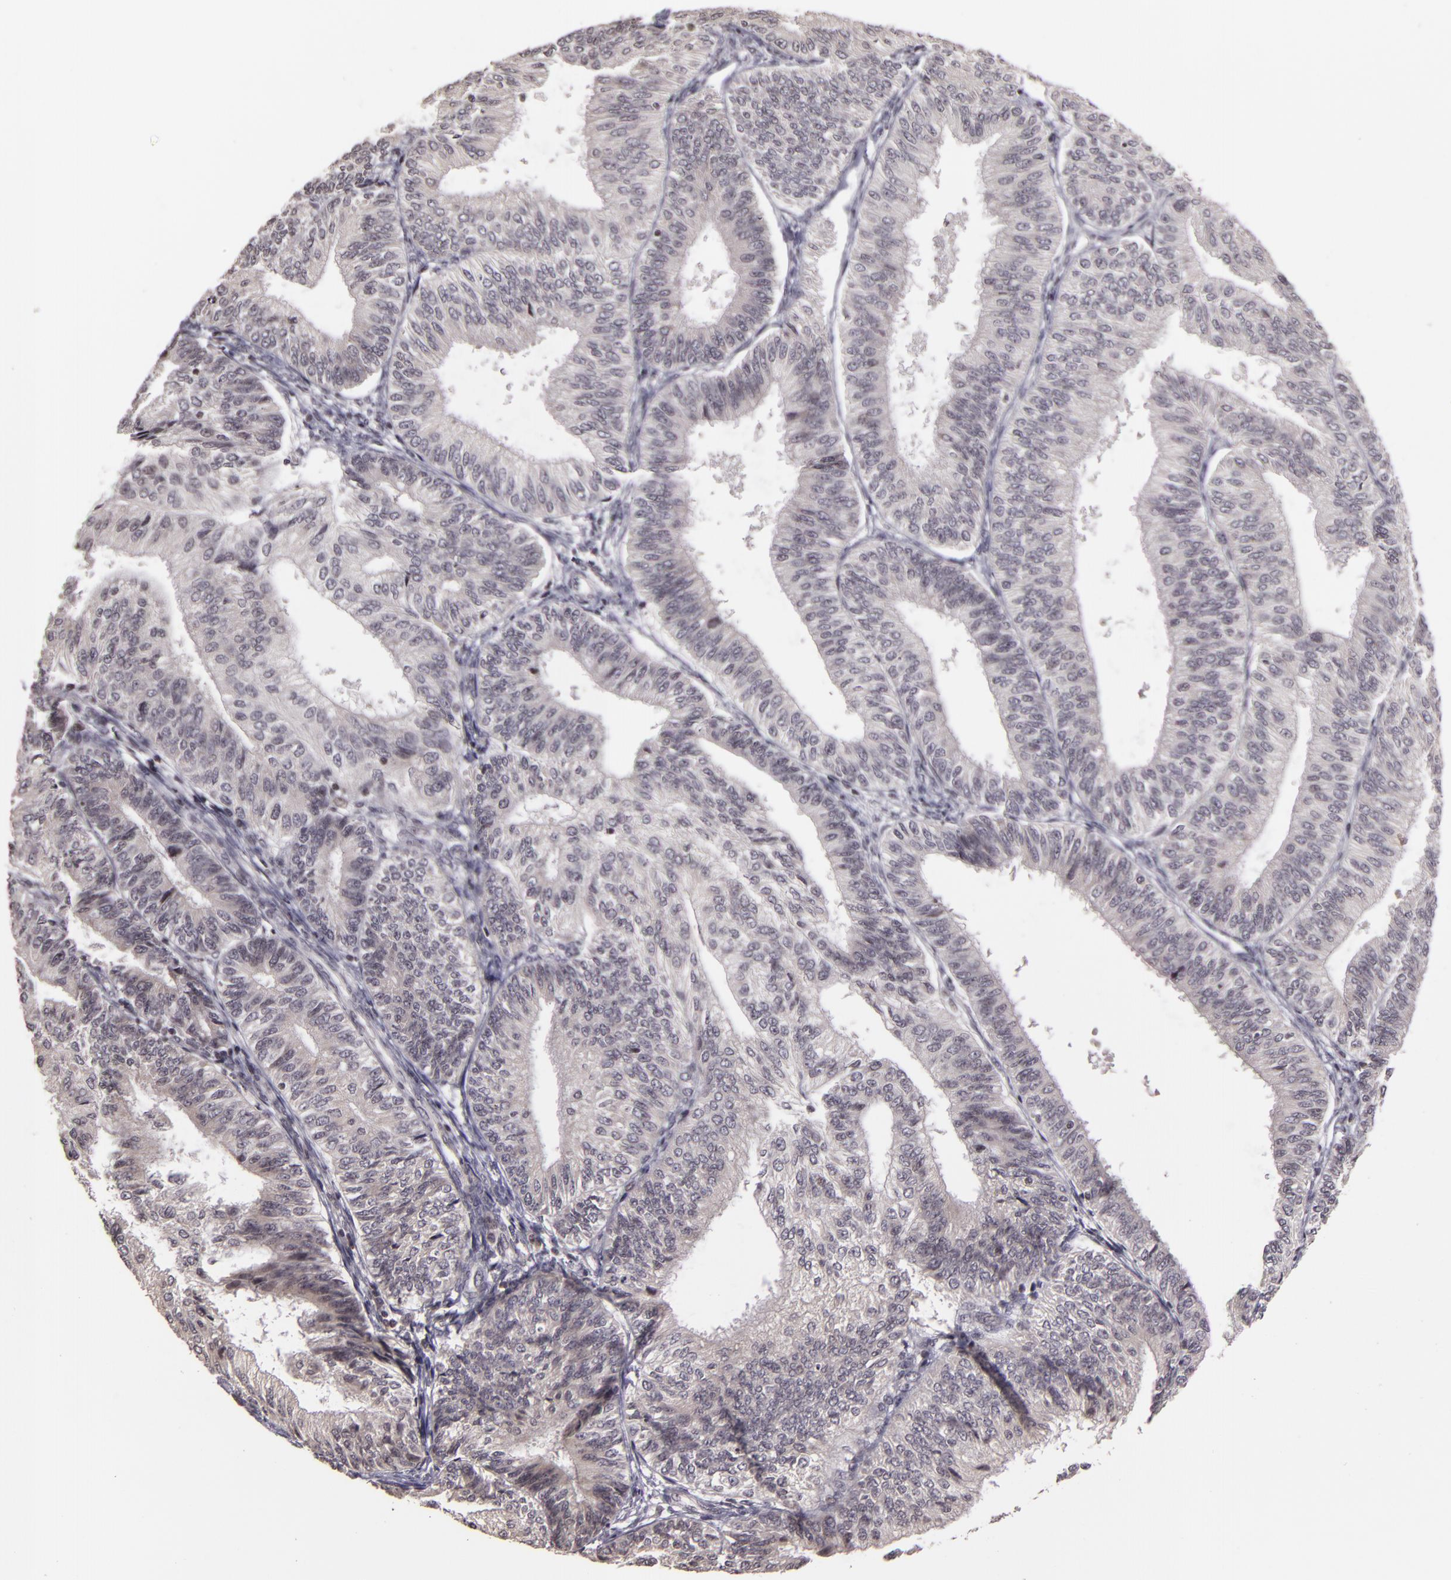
{"staining": {"intensity": "negative", "quantity": "none", "location": "none"}, "tissue": "endometrial cancer", "cell_type": "Tumor cells", "image_type": "cancer", "snomed": [{"axis": "morphology", "description": "Adenocarcinoma, NOS"}, {"axis": "topography", "description": "Endometrium"}], "caption": "There is no significant positivity in tumor cells of endometrial cancer (adenocarcinoma).", "gene": "AKAP6", "patient": {"sex": "female", "age": 55}}